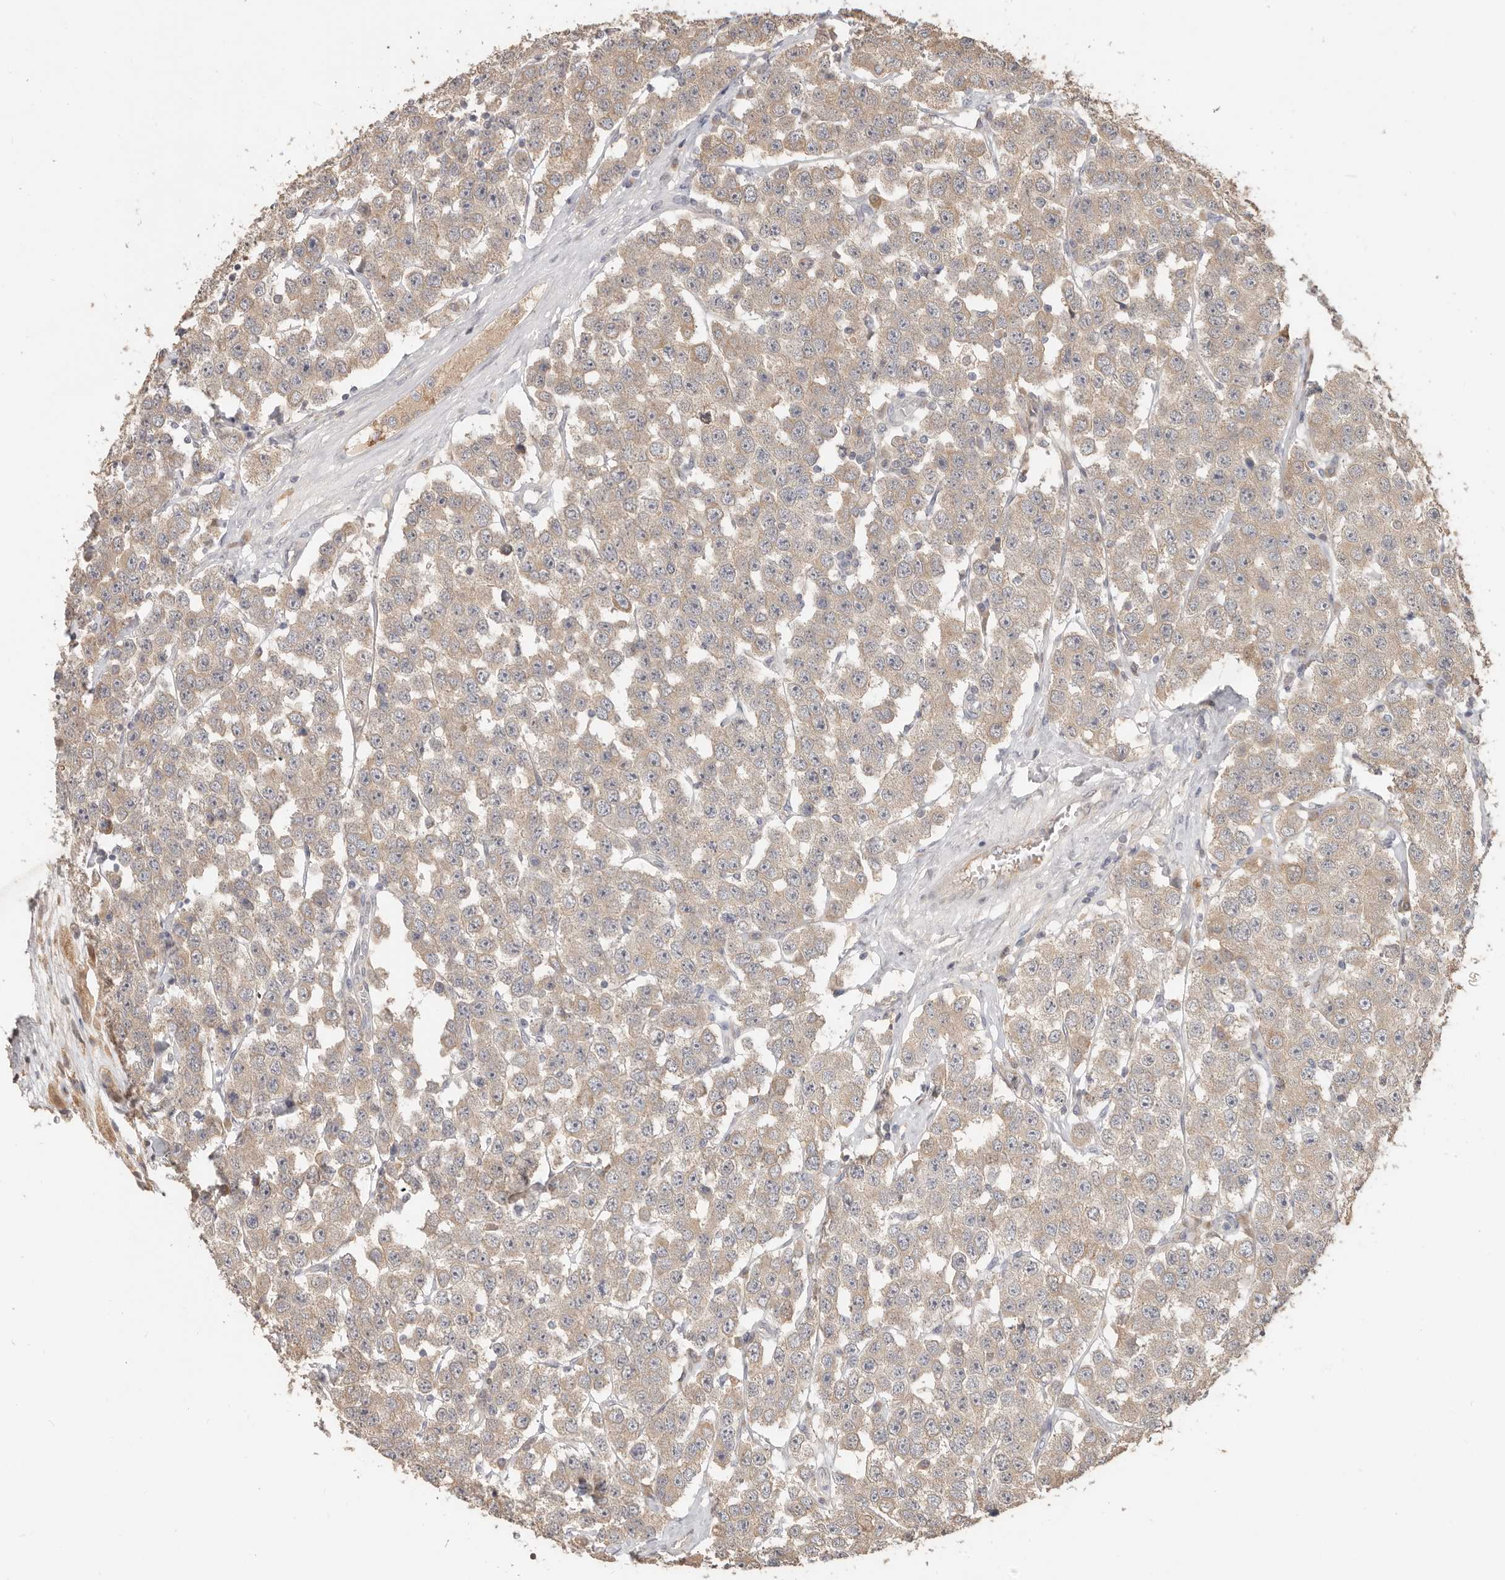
{"staining": {"intensity": "weak", "quantity": ">75%", "location": "cytoplasmic/membranous"}, "tissue": "testis cancer", "cell_type": "Tumor cells", "image_type": "cancer", "snomed": [{"axis": "morphology", "description": "Seminoma, NOS"}, {"axis": "topography", "description": "Testis"}], "caption": "IHC histopathology image of neoplastic tissue: seminoma (testis) stained using IHC demonstrates low levels of weak protein expression localized specifically in the cytoplasmic/membranous of tumor cells, appearing as a cytoplasmic/membranous brown color.", "gene": "MTFR2", "patient": {"sex": "male", "age": 28}}